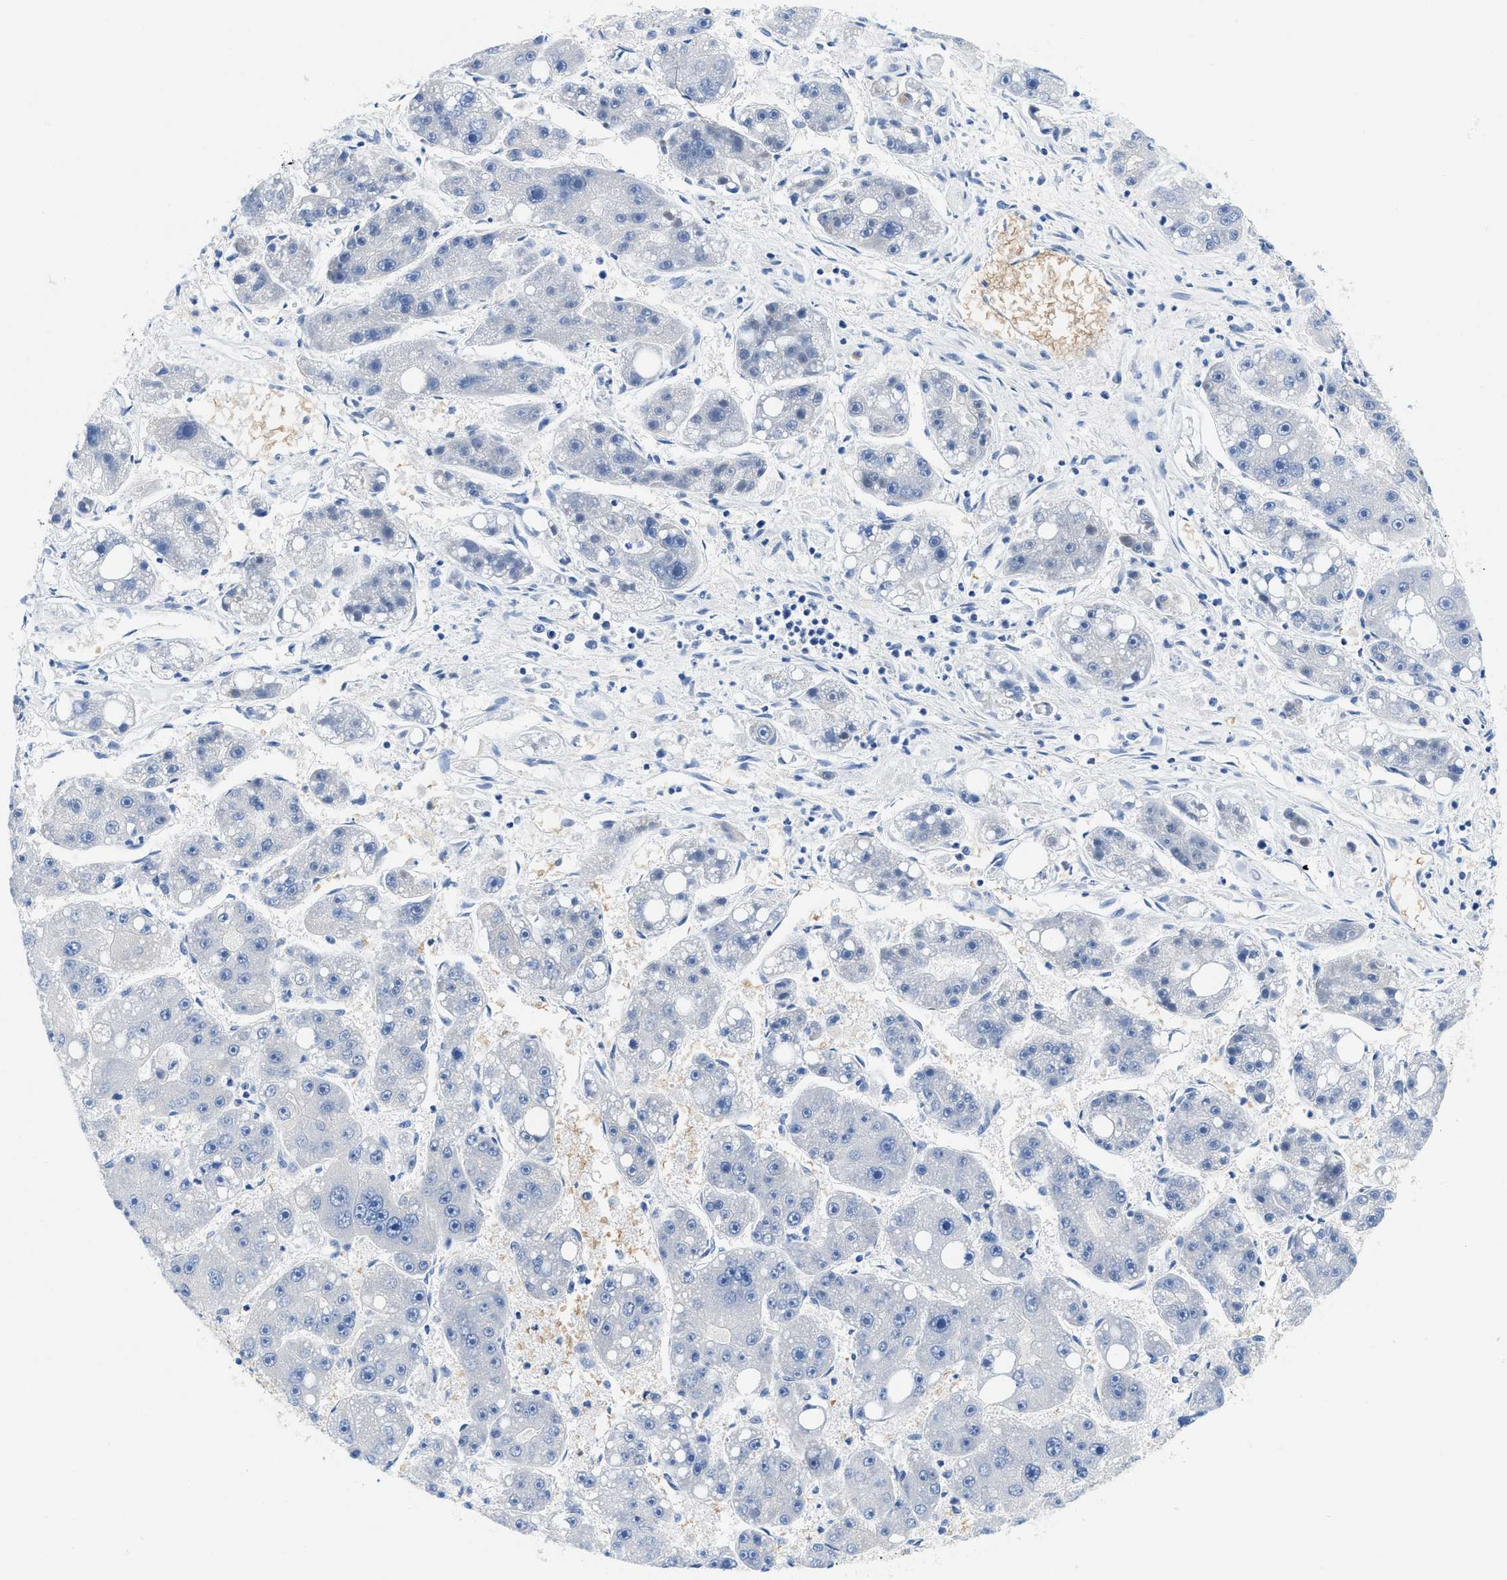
{"staining": {"intensity": "negative", "quantity": "none", "location": "none"}, "tissue": "liver cancer", "cell_type": "Tumor cells", "image_type": "cancer", "snomed": [{"axis": "morphology", "description": "Carcinoma, Hepatocellular, NOS"}, {"axis": "topography", "description": "Liver"}], "caption": "Liver hepatocellular carcinoma stained for a protein using immunohistochemistry exhibits no positivity tumor cells.", "gene": "BPGM", "patient": {"sex": "female", "age": 61}}